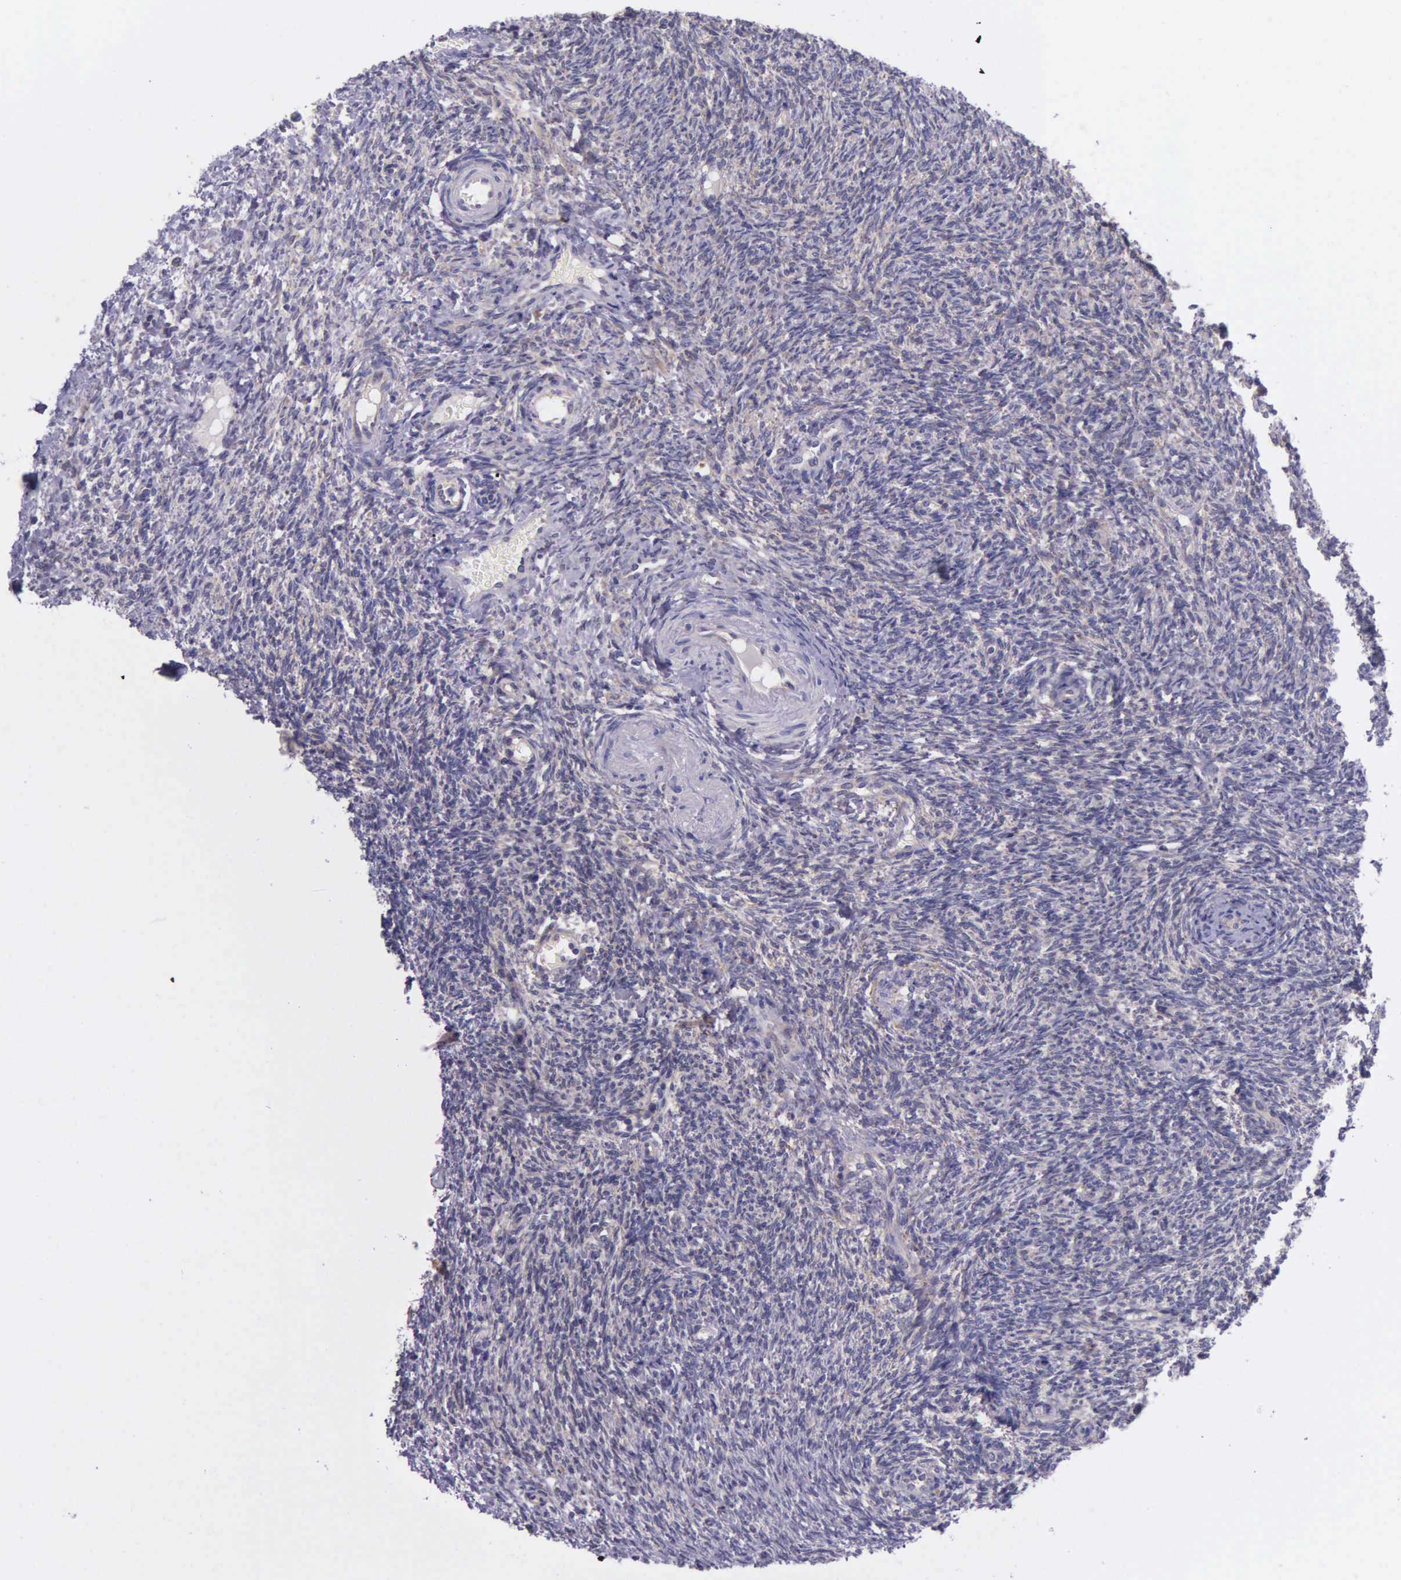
{"staining": {"intensity": "weak", "quantity": "25%-75%", "location": "cytoplasmic/membranous"}, "tissue": "ovary", "cell_type": "Ovarian stroma cells", "image_type": "normal", "snomed": [{"axis": "morphology", "description": "Normal tissue, NOS"}, {"axis": "topography", "description": "Ovary"}], "caption": "Human ovary stained for a protein (brown) shows weak cytoplasmic/membranous positive staining in approximately 25%-75% of ovarian stroma cells.", "gene": "NSDHL", "patient": {"sex": "female", "age": 32}}